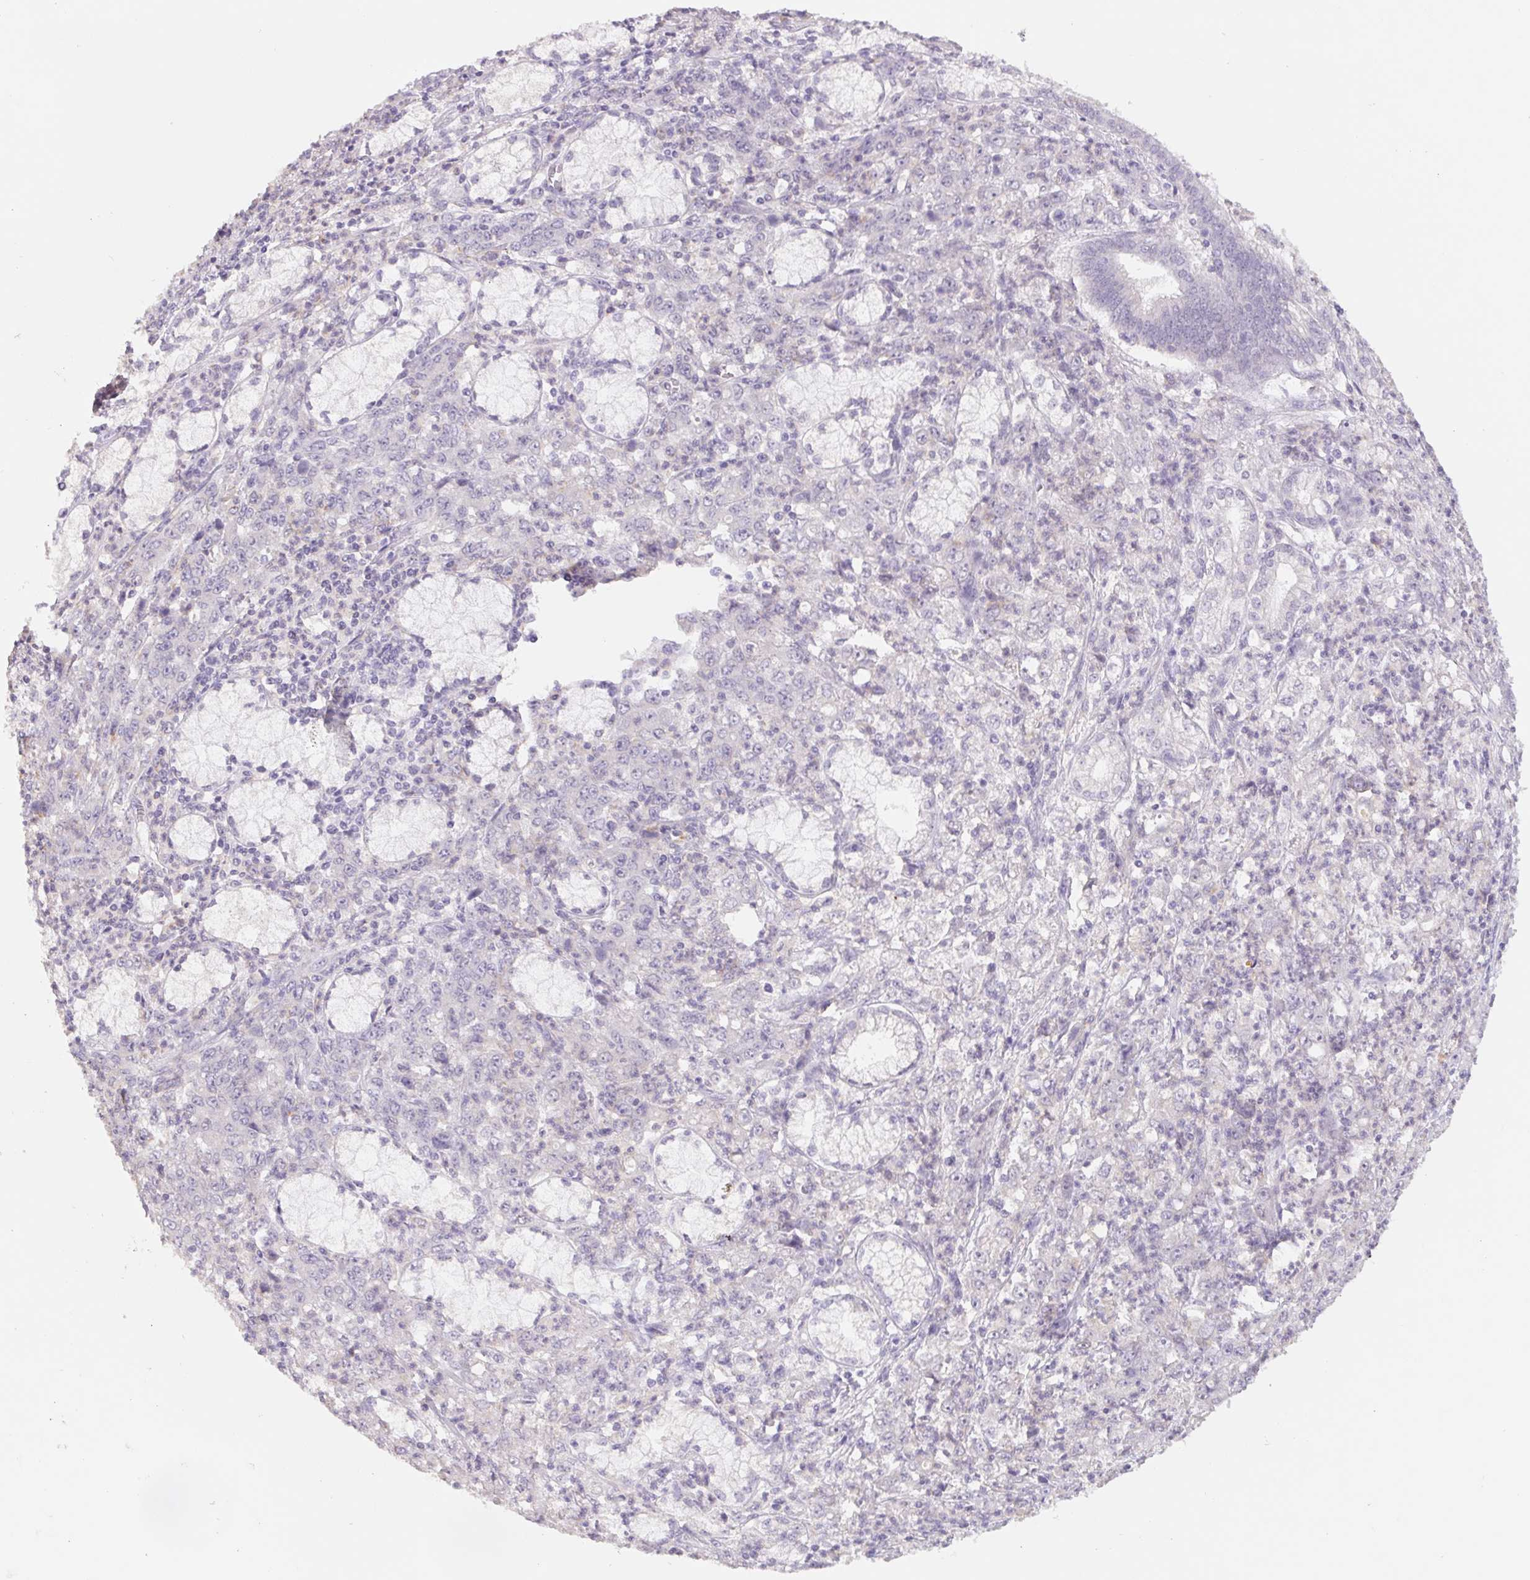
{"staining": {"intensity": "negative", "quantity": "none", "location": "none"}, "tissue": "stomach cancer", "cell_type": "Tumor cells", "image_type": "cancer", "snomed": [{"axis": "morphology", "description": "Adenocarcinoma, NOS"}, {"axis": "topography", "description": "Stomach, lower"}], "caption": "Stomach adenocarcinoma stained for a protein using immunohistochemistry (IHC) shows no positivity tumor cells.", "gene": "PNMA8B", "patient": {"sex": "female", "age": 71}}